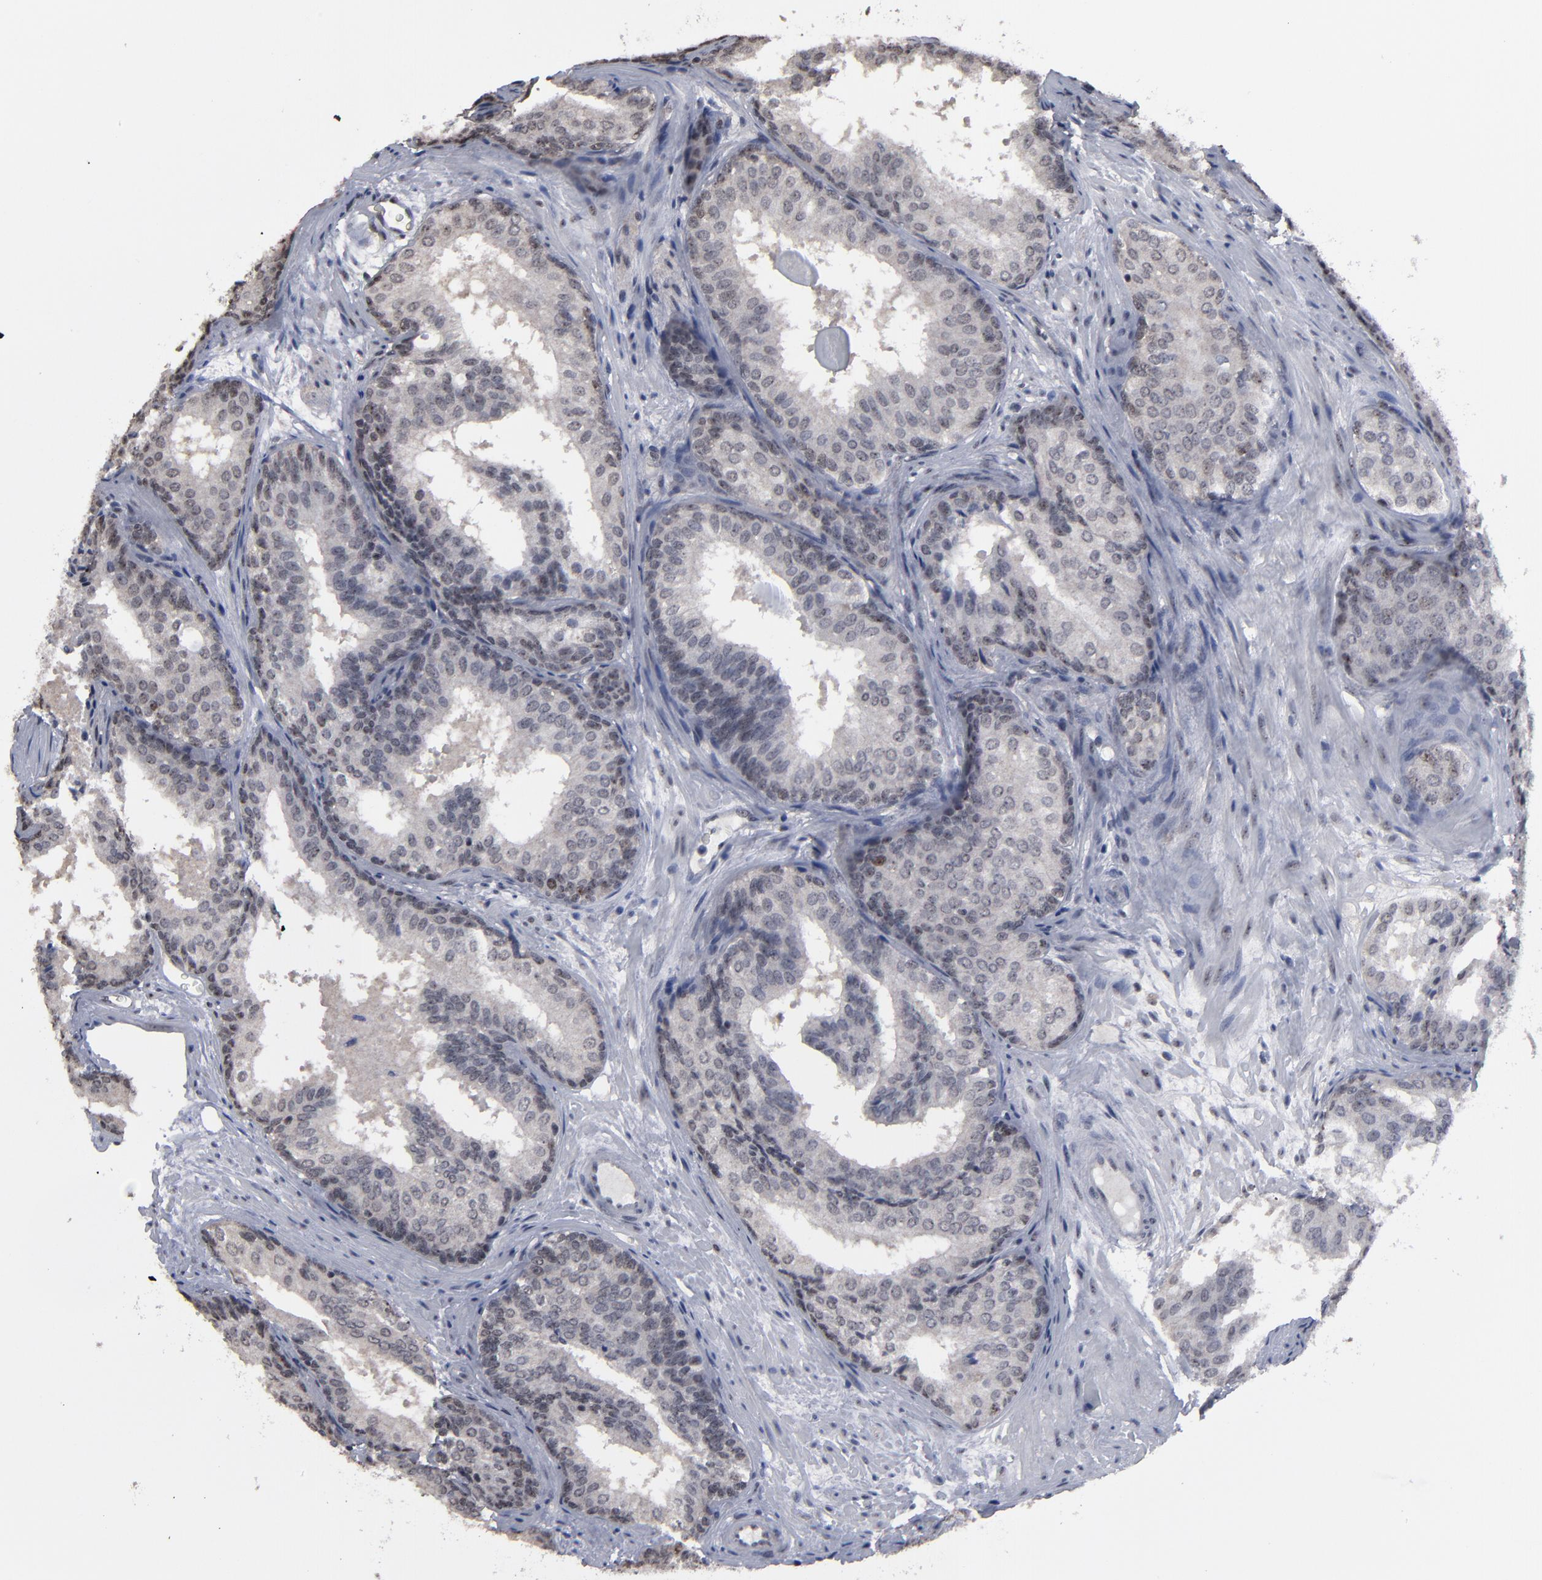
{"staining": {"intensity": "negative", "quantity": "none", "location": "none"}, "tissue": "prostate cancer", "cell_type": "Tumor cells", "image_type": "cancer", "snomed": [{"axis": "morphology", "description": "Adenocarcinoma, Low grade"}, {"axis": "topography", "description": "Prostate"}], "caption": "Immunohistochemical staining of human low-grade adenocarcinoma (prostate) displays no significant expression in tumor cells.", "gene": "SSRP1", "patient": {"sex": "male", "age": 69}}